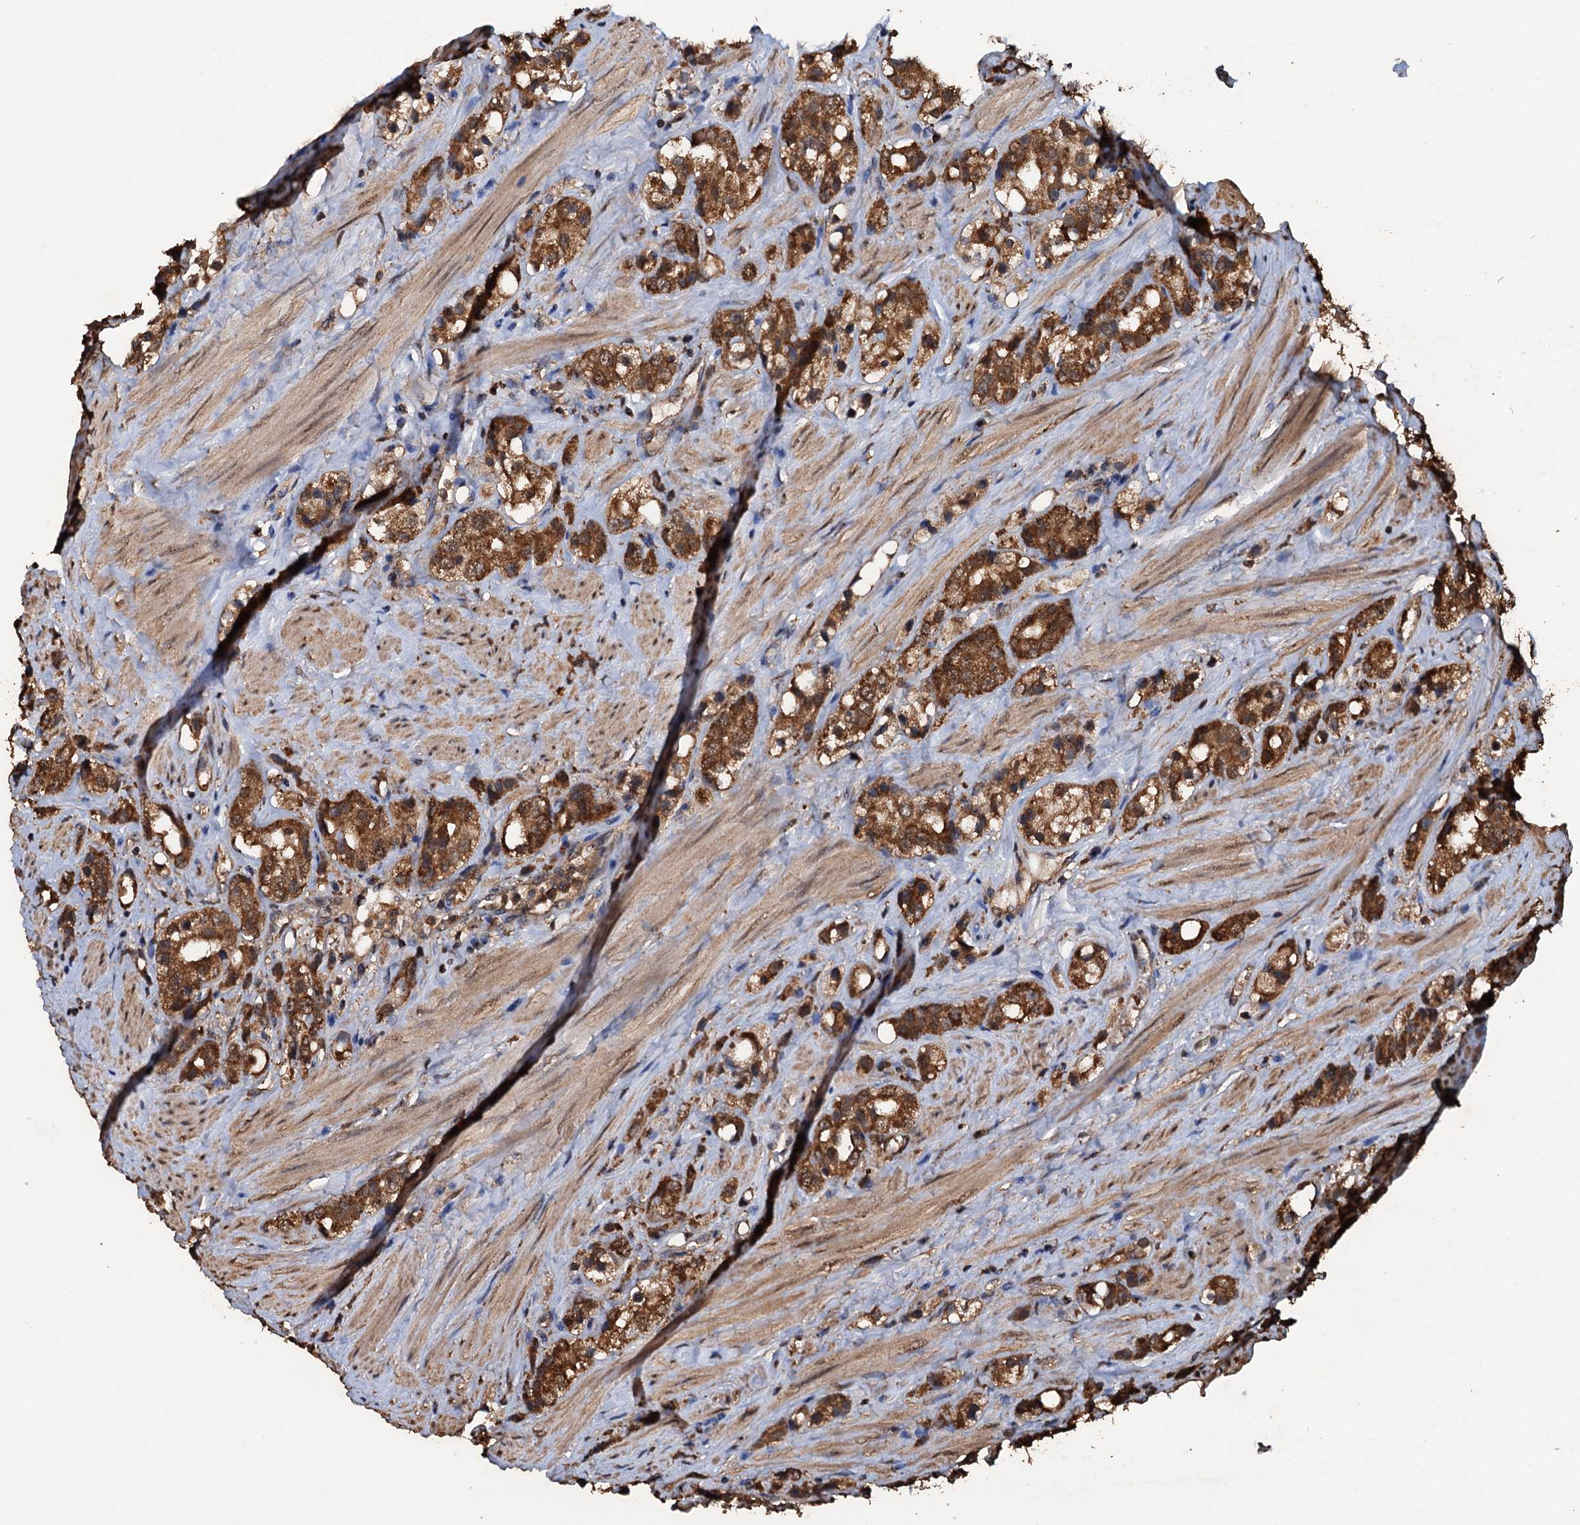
{"staining": {"intensity": "strong", "quantity": ">75%", "location": "cytoplasmic/membranous"}, "tissue": "prostate cancer", "cell_type": "Tumor cells", "image_type": "cancer", "snomed": [{"axis": "morphology", "description": "Adenocarcinoma, NOS"}, {"axis": "topography", "description": "Prostate"}], "caption": "Protein expression analysis of human adenocarcinoma (prostate) reveals strong cytoplasmic/membranous positivity in approximately >75% of tumor cells.", "gene": "PSMD9", "patient": {"sex": "male", "age": 79}}